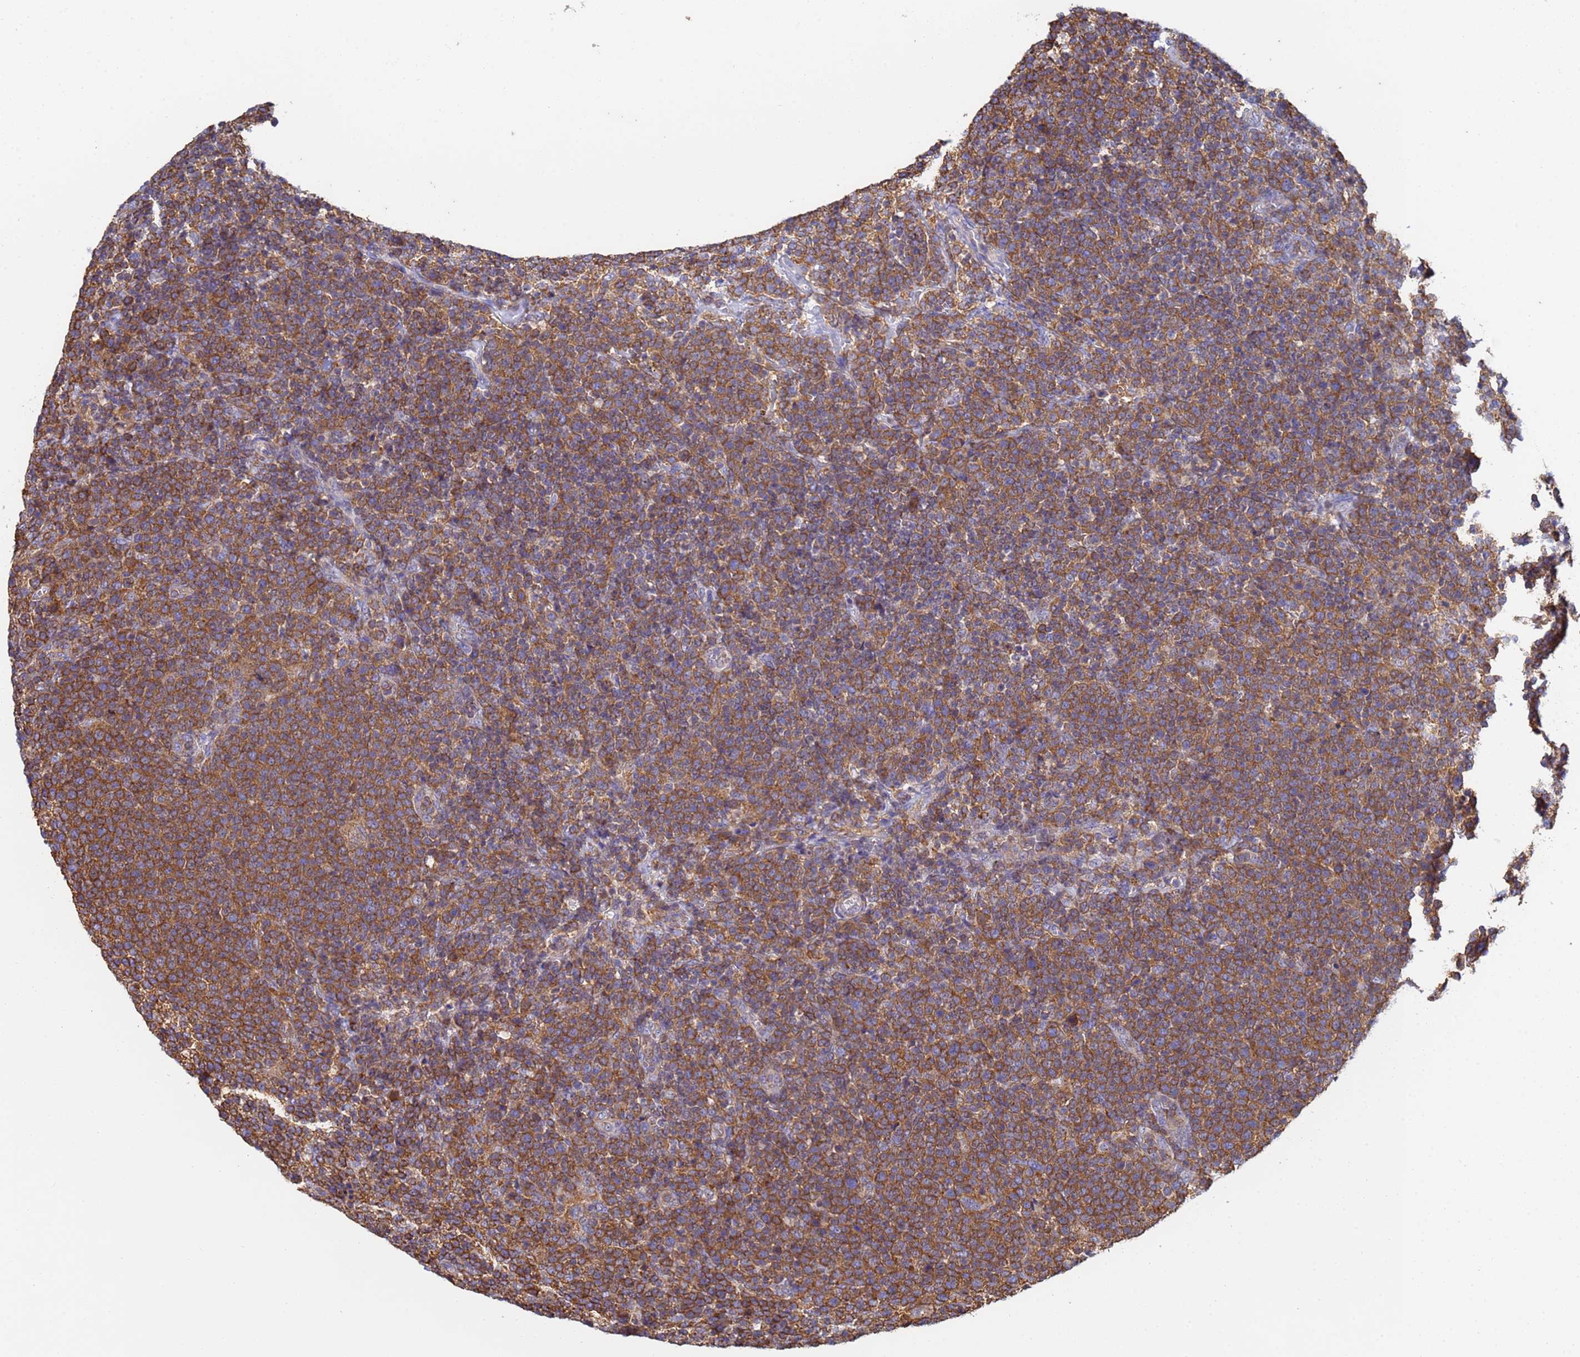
{"staining": {"intensity": "moderate", "quantity": ">75%", "location": "cytoplasmic/membranous"}, "tissue": "lymphoma", "cell_type": "Tumor cells", "image_type": "cancer", "snomed": [{"axis": "morphology", "description": "Malignant lymphoma, non-Hodgkin's type, High grade"}, {"axis": "topography", "description": "Lymph node"}], "caption": "This is an image of immunohistochemistry staining of malignant lymphoma, non-Hodgkin's type (high-grade), which shows moderate positivity in the cytoplasmic/membranous of tumor cells.", "gene": "ZNG1B", "patient": {"sex": "male", "age": 61}}